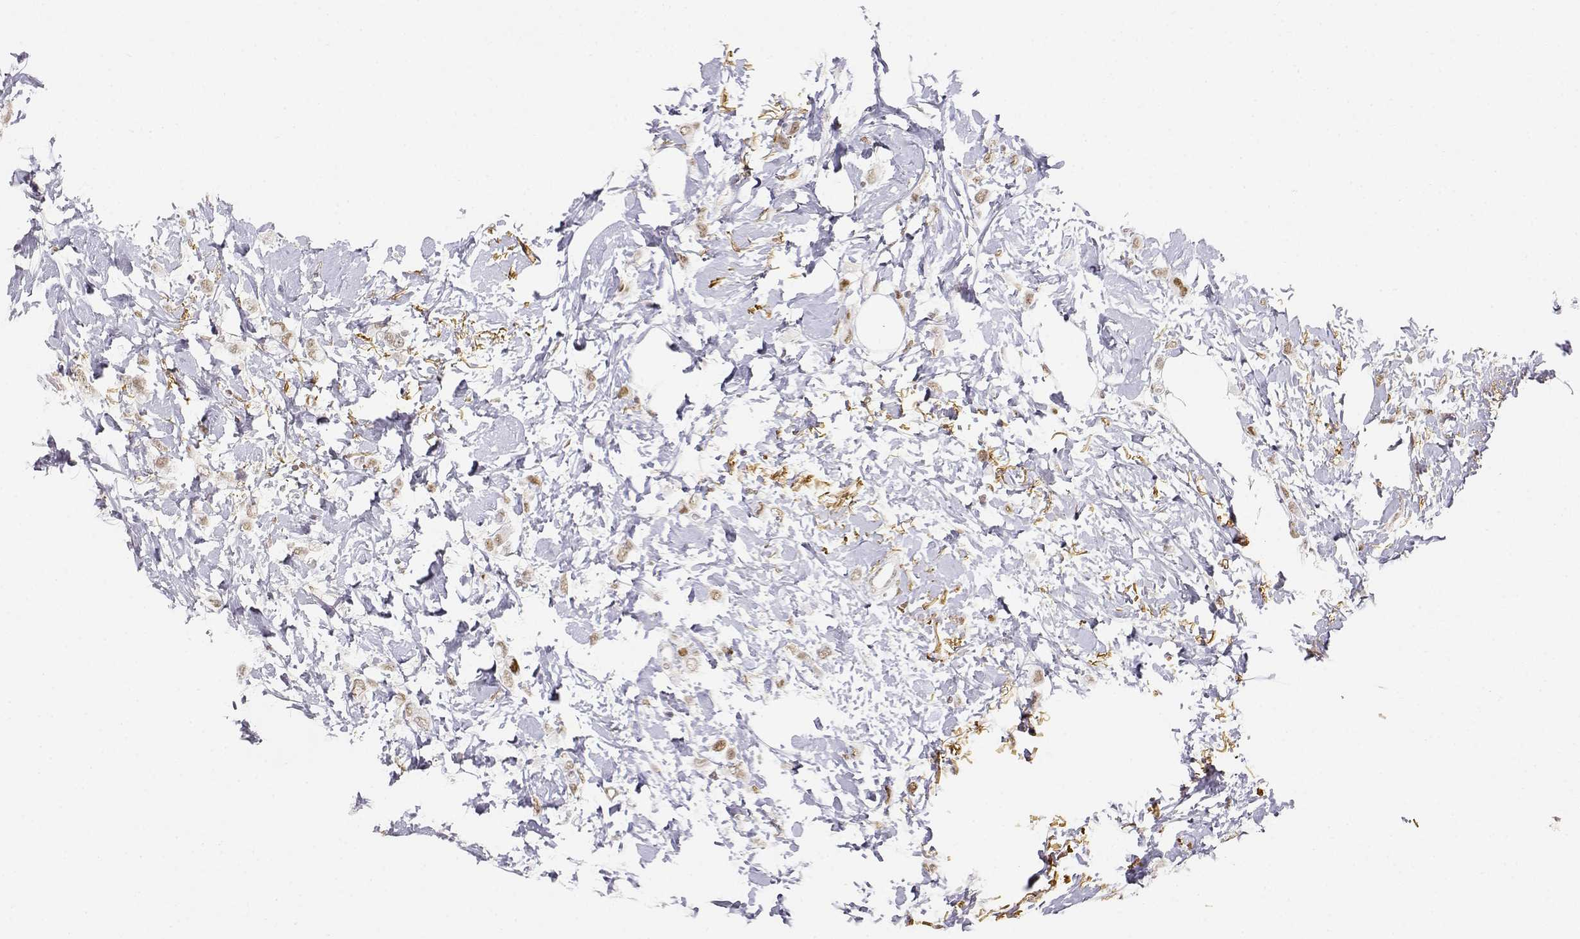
{"staining": {"intensity": "weak", "quantity": ">75%", "location": "nuclear"}, "tissue": "breast cancer", "cell_type": "Tumor cells", "image_type": "cancer", "snomed": [{"axis": "morphology", "description": "Lobular carcinoma"}, {"axis": "topography", "description": "Breast"}], "caption": "A photomicrograph of breast lobular carcinoma stained for a protein reveals weak nuclear brown staining in tumor cells.", "gene": "RSF1", "patient": {"sex": "female", "age": 66}}